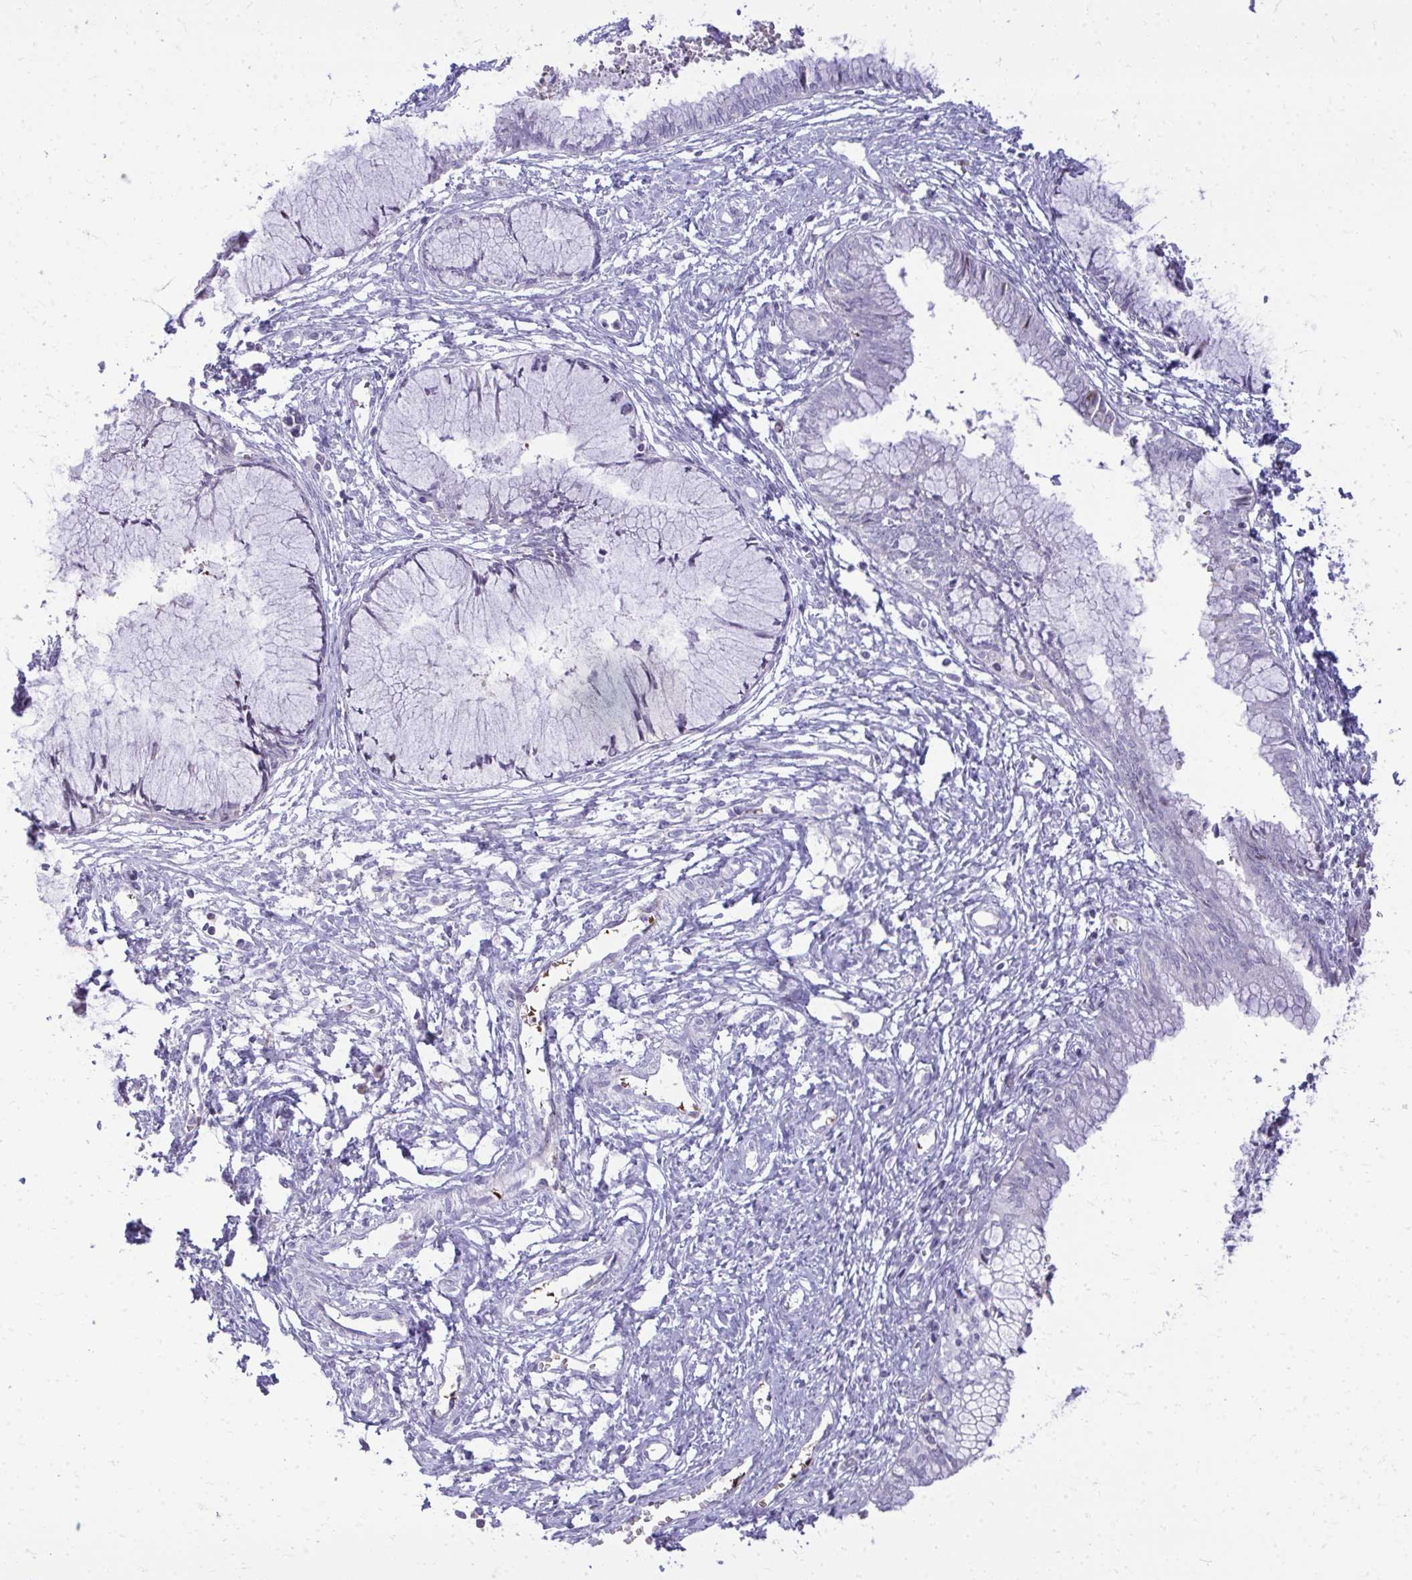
{"staining": {"intensity": "negative", "quantity": "none", "location": "none"}, "tissue": "cervical cancer", "cell_type": "Tumor cells", "image_type": "cancer", "snomed": [{"axis": "morphology", "description": "Adenocarcinoma, NOS"}, {"axis": "topography", "description": "Cervix"}], "caption": "DAB (3,3'-diaminobenzidine) immunohistochemical staining of human cervical cancer (adenocarcinoma) shows no significant positivity in tumor cells.", "gene": "DLX4", "patient": {"sex": "female", "age": 44}}